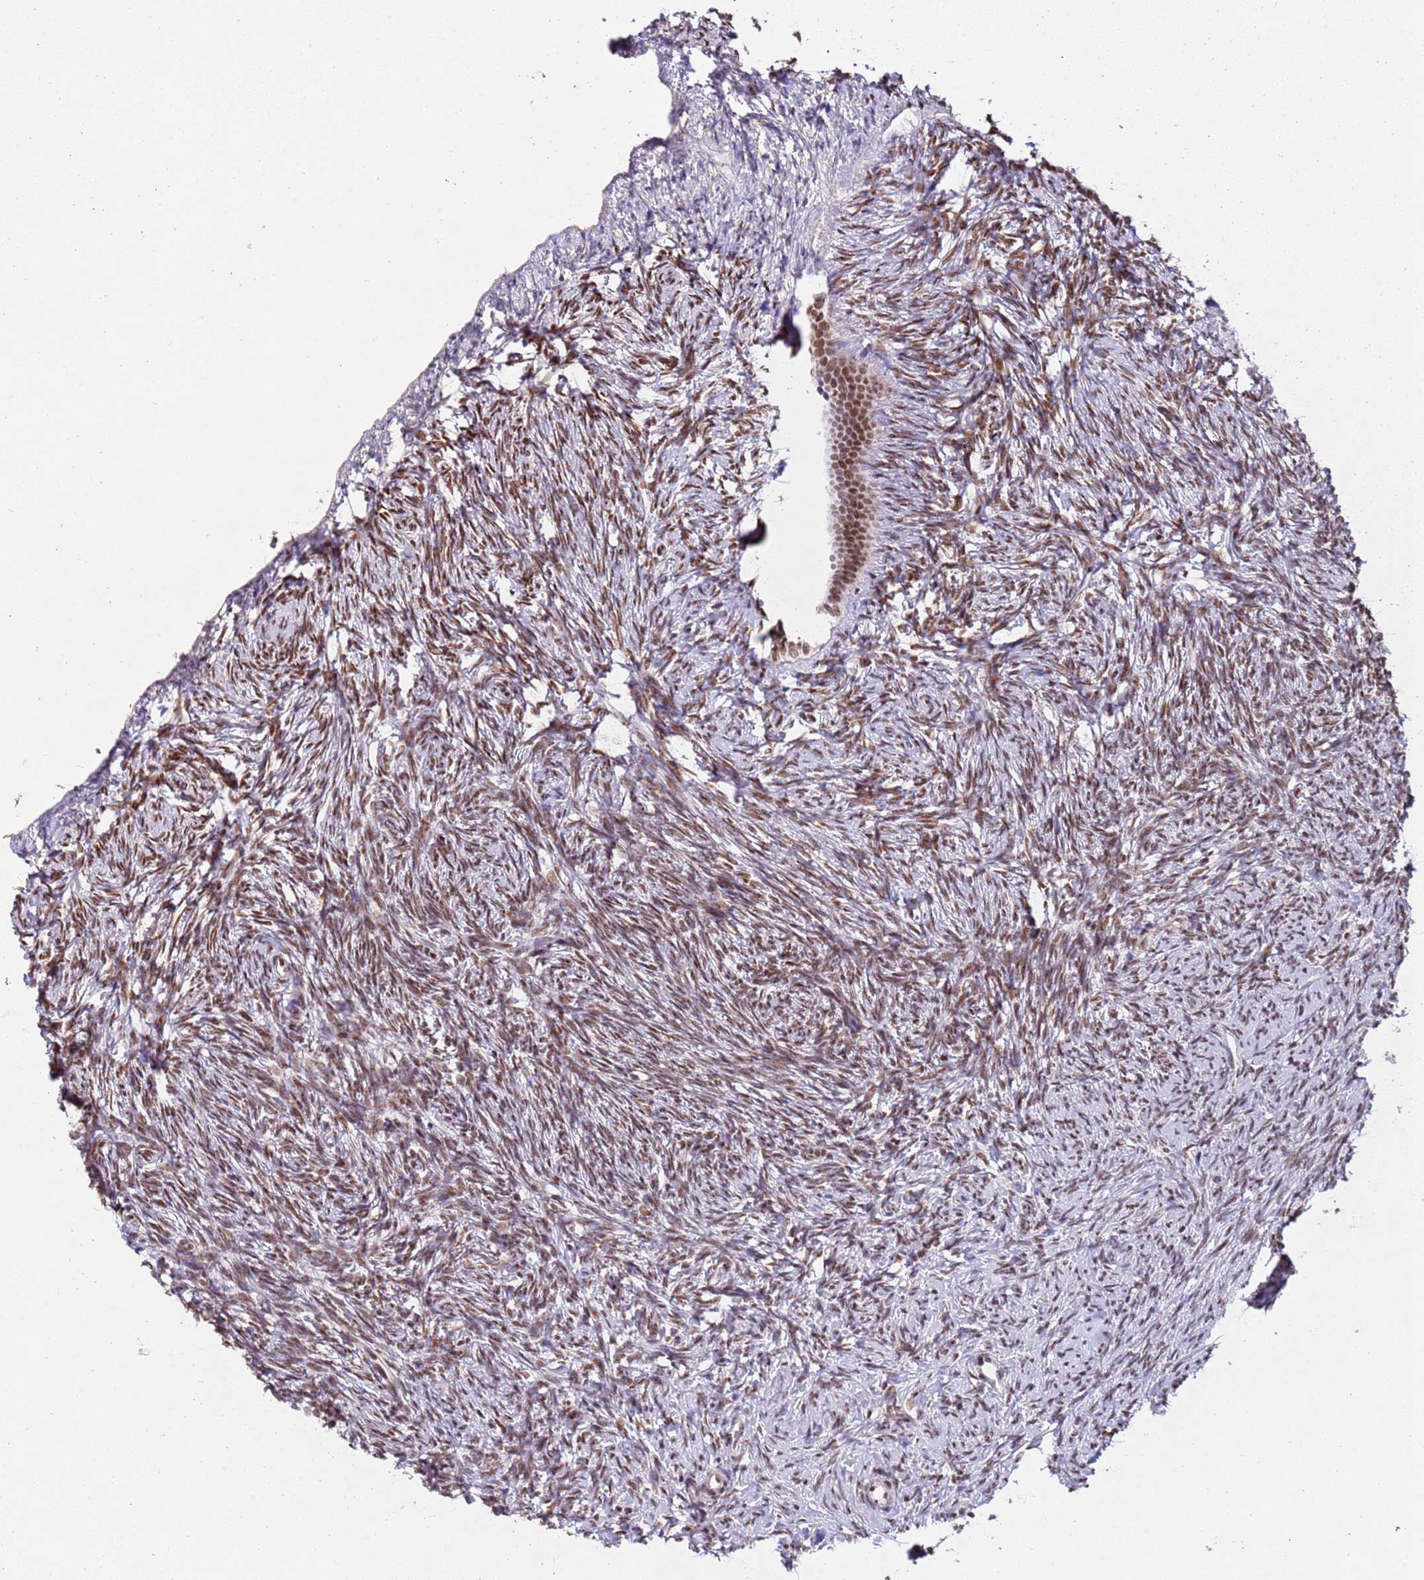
{"staining": {"intensity": "moderate", "quantity": ">75%", "location": "nuclear"}, "tissue": "ovary", "cell_type": "Follicle cells", "image_type": "normal", "snomed": [{"axis": "morphology", "description": "Normal tissue, NOS"}, {"axis": "topography", "description": "Ovary"}], "caption": "IHC photomicrograph of normal ovary: ovary stained using immunohistochemistry (IHC) reveals medium levels of moderate protein expression localized specifically in the nuclear of follicle cells, appearing as a nuclear brown color.", "gene": "ESF1", "patient": {"sex": "female", "age": 51}}